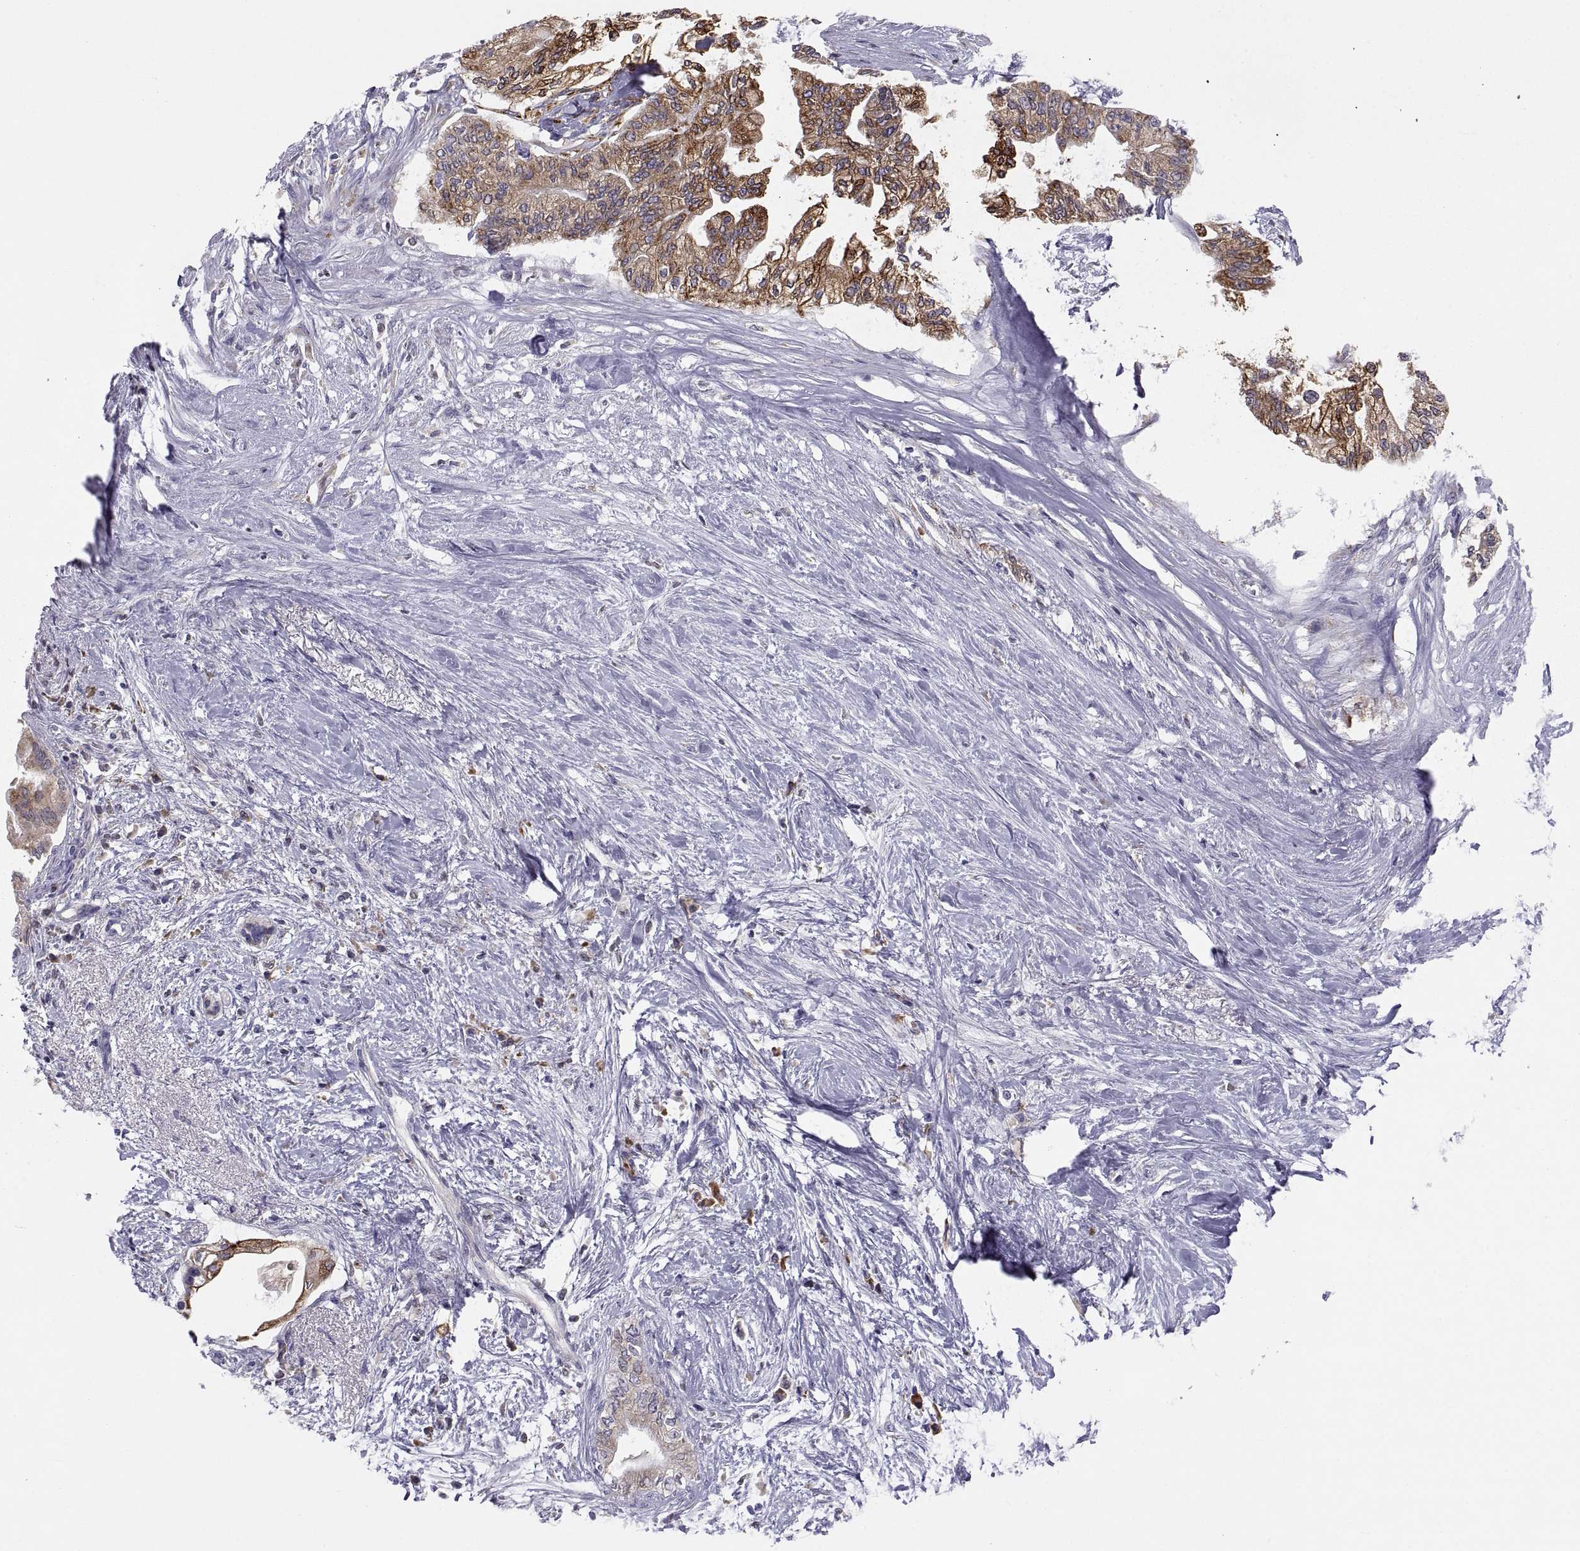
{"staining": {"intensity": "strong", "quantity": "25%-75%", "location": "cytoplasmic/membranous"}, "tissue": "pancreatic cancer", "cell_type": "Tumor cells", "image_type": "cancer", "snomed": [{"axis": "morphology", "description": "Normal tissue, NOS"}, {"axis": "morphology", "description": "Adenocarcinoma, NOS"}, {"axis": "topography", "description": "Pancreas"}, {"axis": "topography", "description": "Duodenum"}], "caption": "A brown stain highlights strong cytoplasmic/membranous positivity of a protein in pancreatic cancer (adenocarcinoma) tumor cells.", "gene": "ERO1A", "patient": {"sex": "female", "age": 60}}